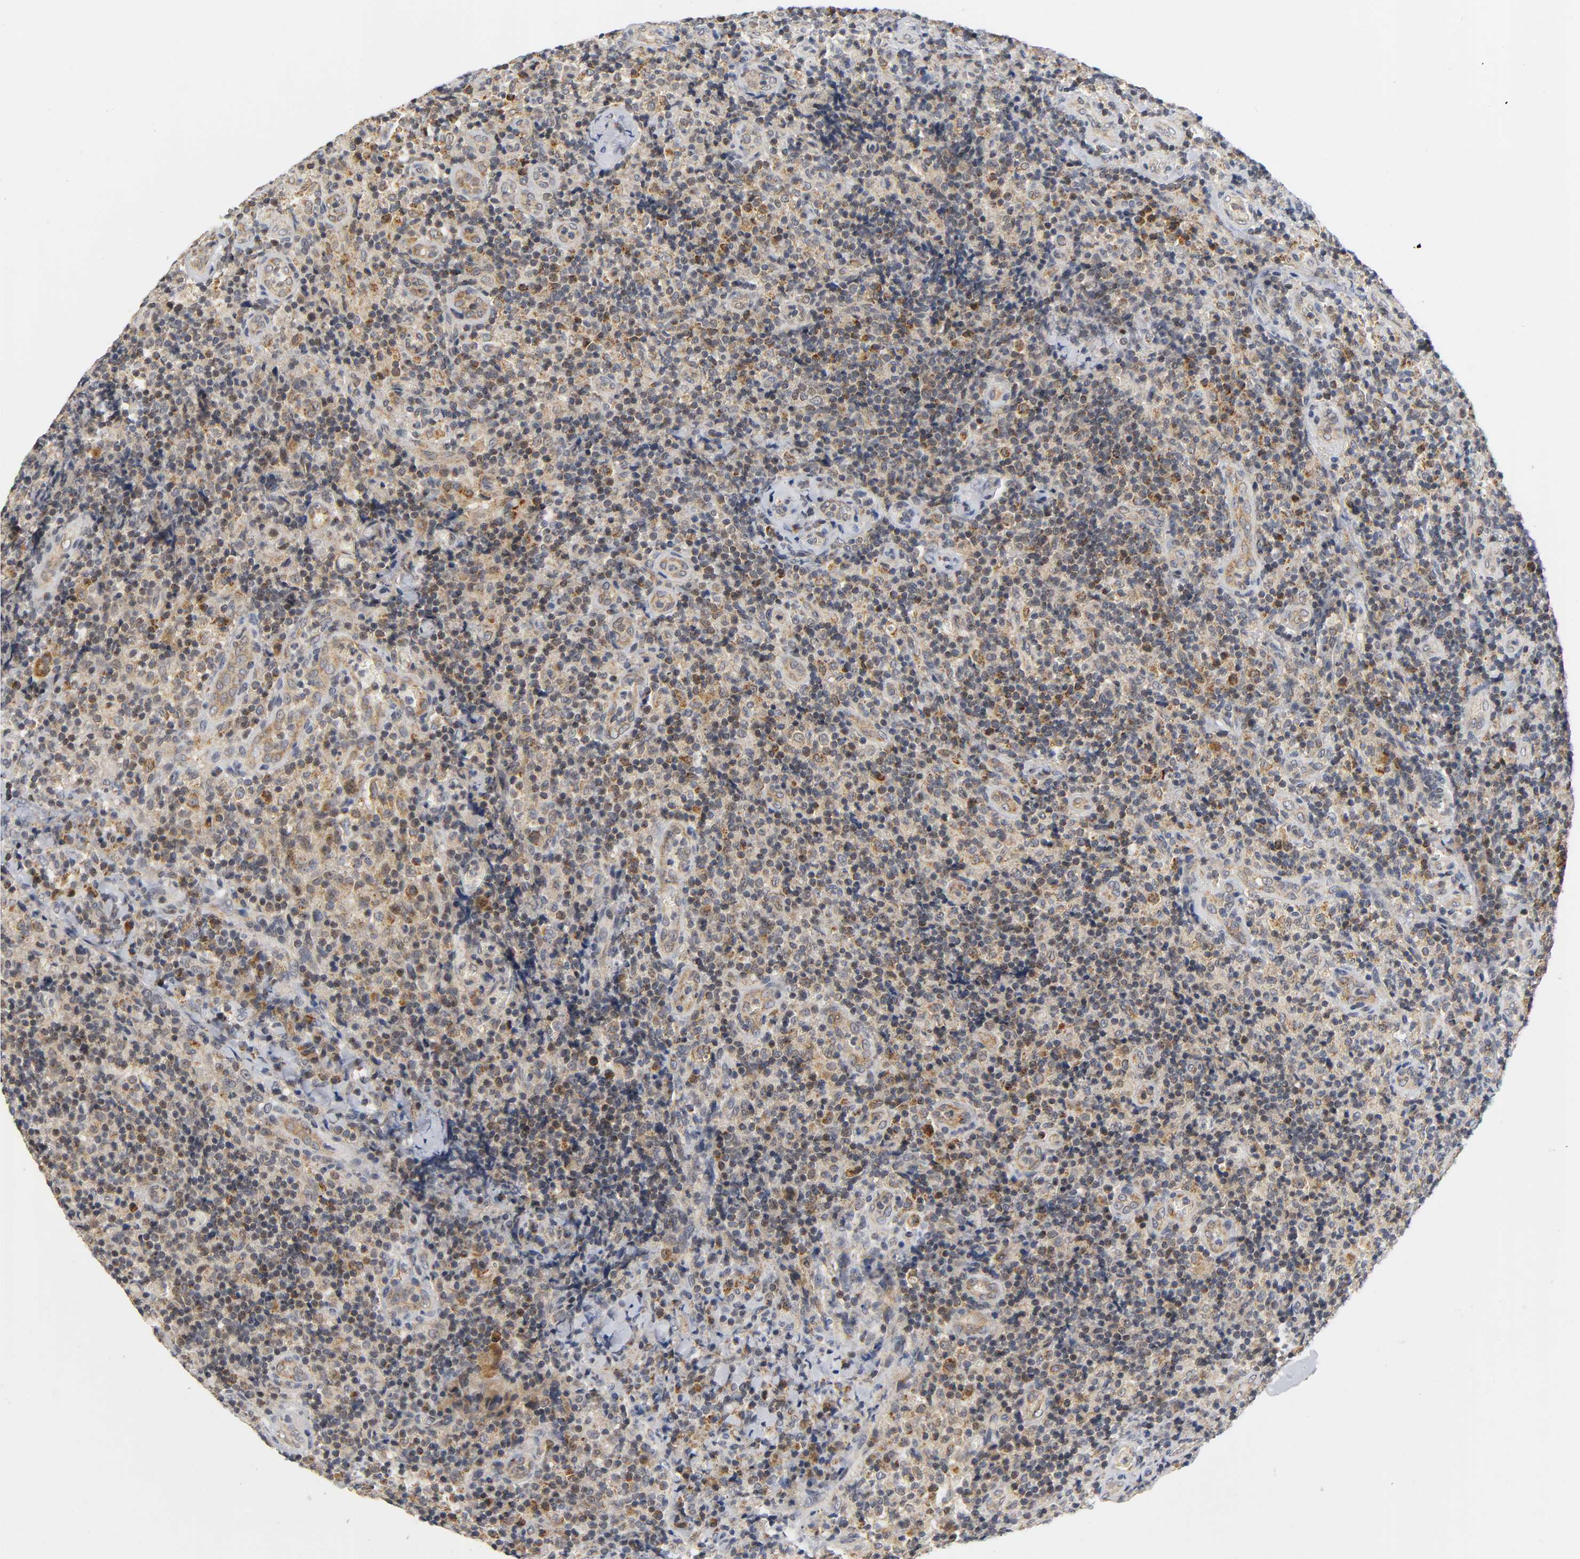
{"staining": {"intensity": "weak", "quantity": ">75%", "location": "cytoplasmic/membranous"}, "tissue": "lymph node", "cell_type": "Germinal center cells", "image_type": "normal", "snomed": [{"axis": "morphology", "description": "Normal tissue, NOS"}, {"axis": "morphology", "description": "Inflammation, NOS"}, {"axis": "topography", "description": "Lymph node"}], "caption": "Approximately >75% of germinal center cells in normal human lymph node exhibit weak cytoplasmic/membranous protein staining as visualized by brown immunohistochemical staining.", "gene": "NRP1", "patient": {"sex": "male", "age": 46}}